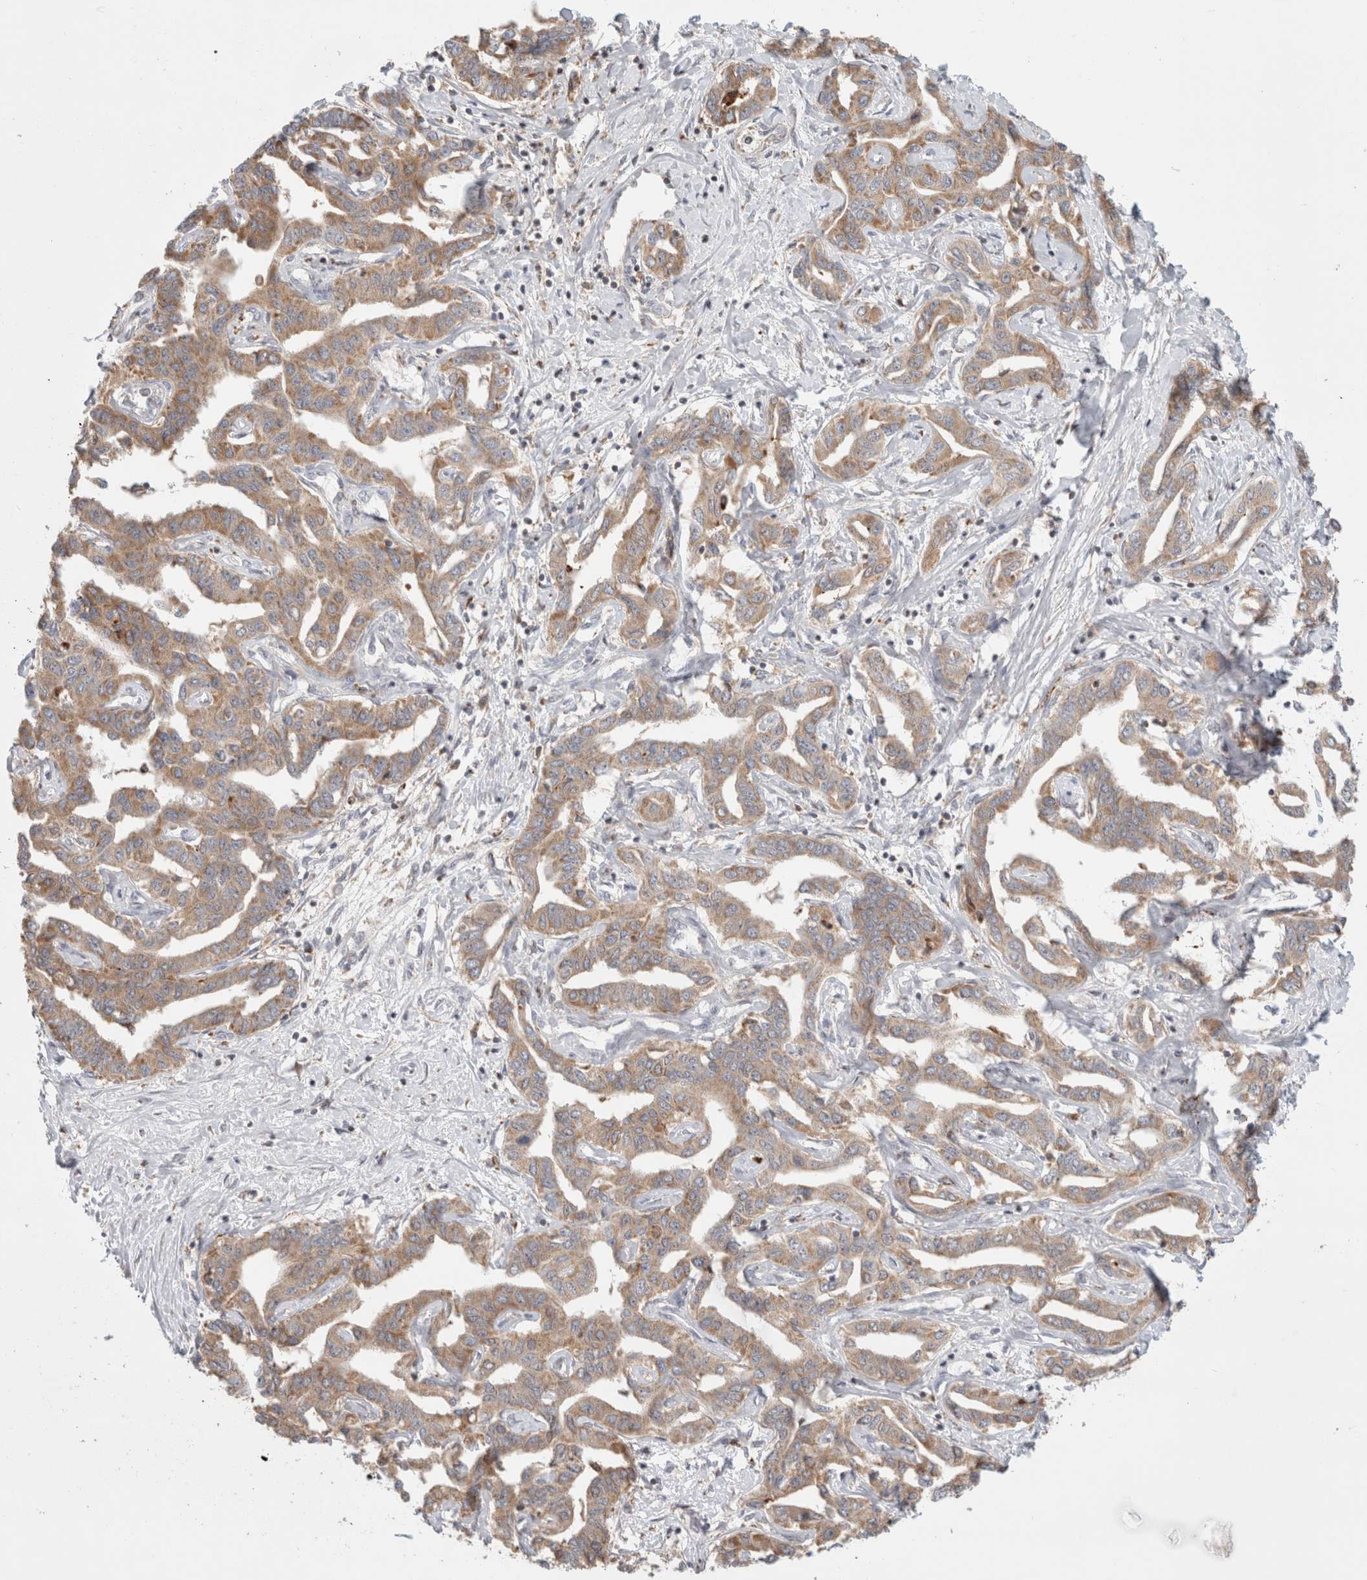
{"staining": {"intensity": "weak", "quantity": ">75%", "location": "cytoplasmic/membranous"}, "tissue": "liver cancer", "cell_type": "Tumor cells", "image_type": "cancer", "snomed": [{"axis": "morphology", "description": "Cholangiocarcinoma"}, {"axis": "topography", "description": "Liver"}], "caption": "This micrograph displays IHC staining of liver cancer (cholangiocarcinoma), with low weak cytoplasmic/membranous positivity in approximately >75% of tumor cells.", "gene": "HROB", "patient": {"sex": "male", "age": 59}}